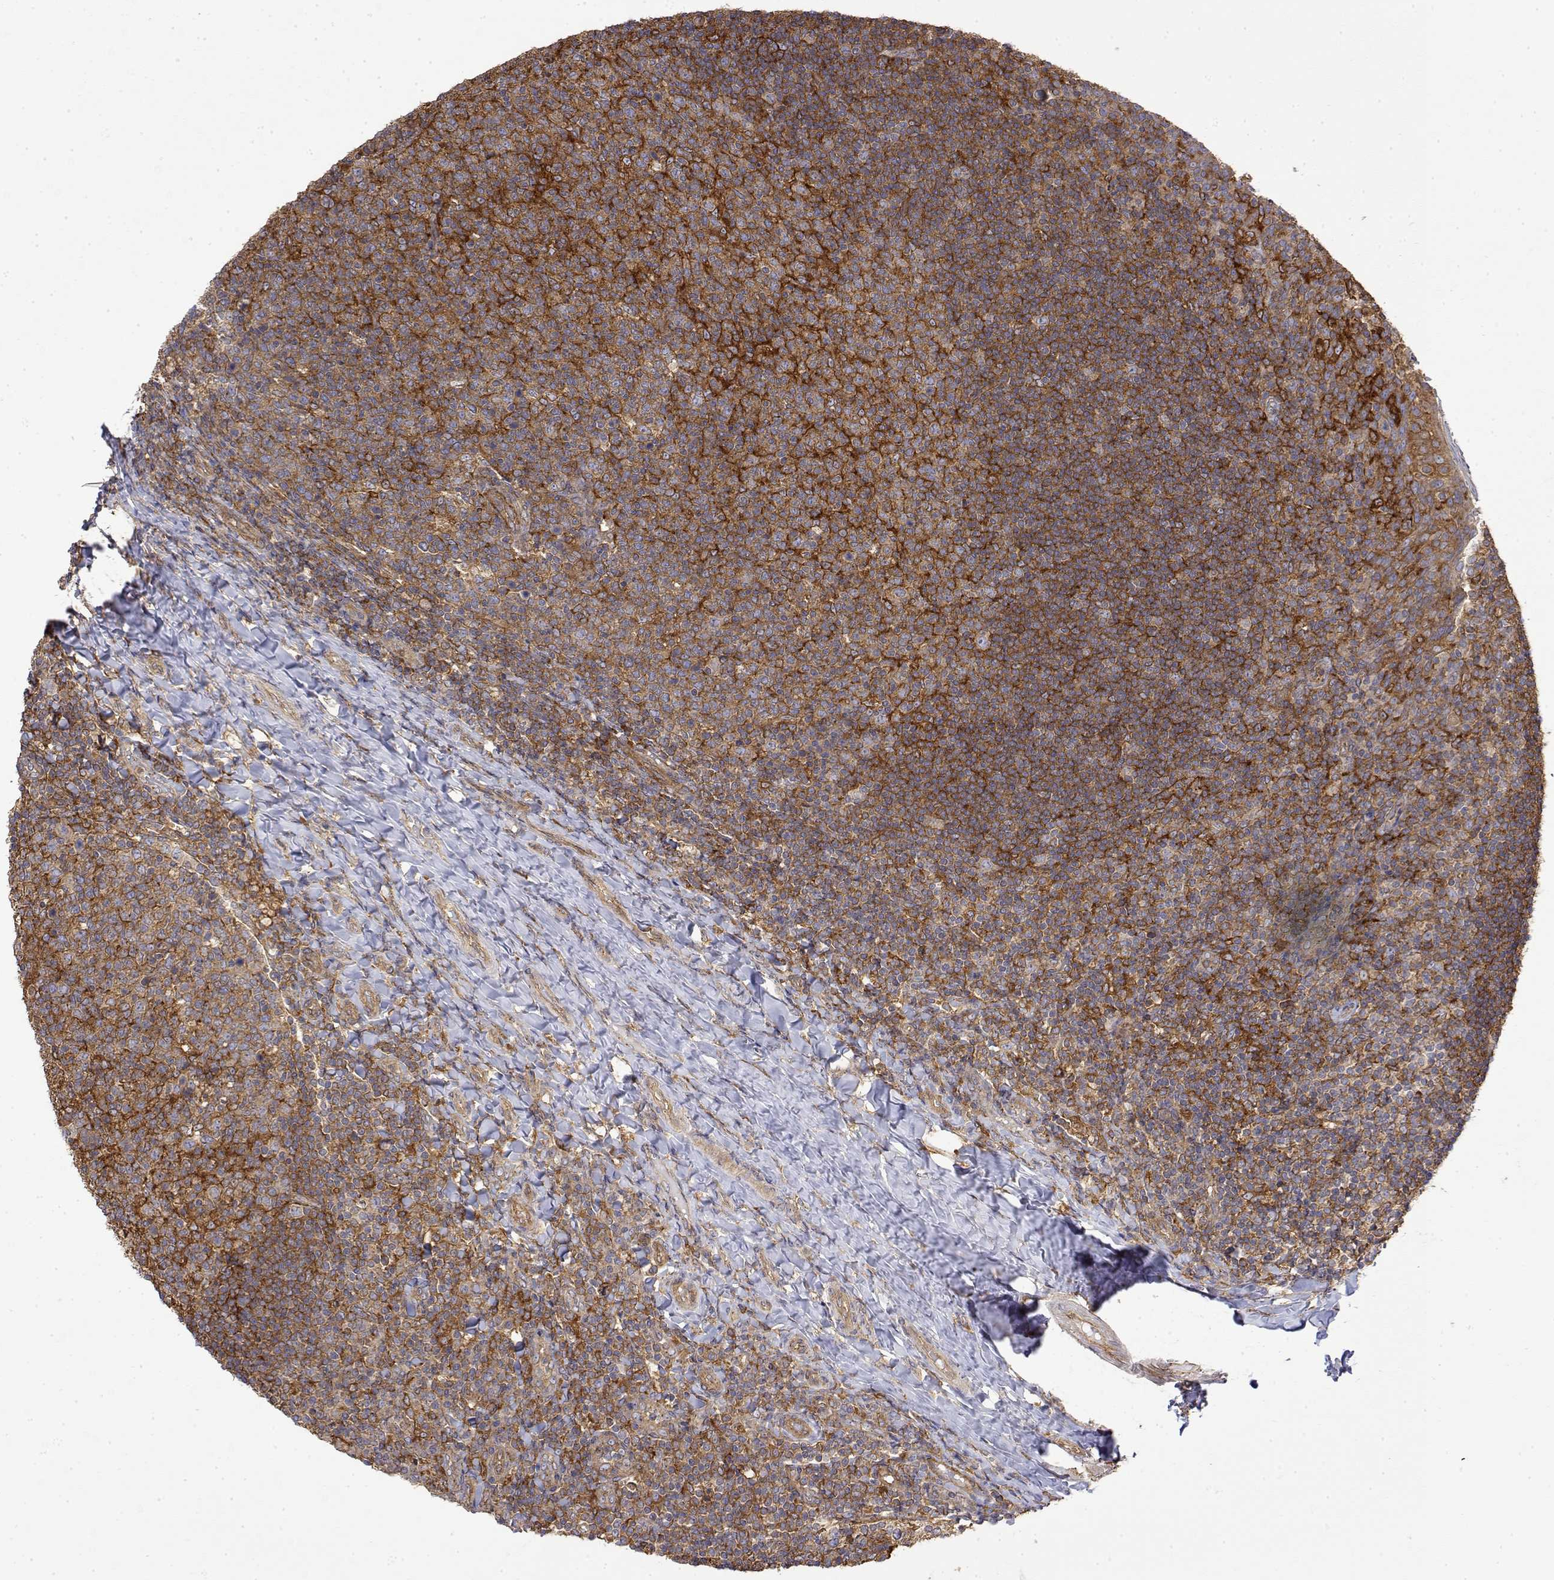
{"staining": {"intensity": "weak", "quantity": ">75%", "location": "cytoplasmic/membranous"}, "tissue": "tonsil", "cell_type": "Germinal center cells", "image_type": "normal", "snomed": [{"axis": "morphology", "description": "Normal tissue, NOS"}, {"axis": "topography", "description": "Tonsil"}], "caption": "Weak cytoplasmic/membranous protein positivity is appreciated in about >75% of germinal center cells in tonsil. (Brightfield microscopy of DAB IHC at high magnification).", "gene": "PACSIN2", "patient": {"sex": "female", "age": 10}}